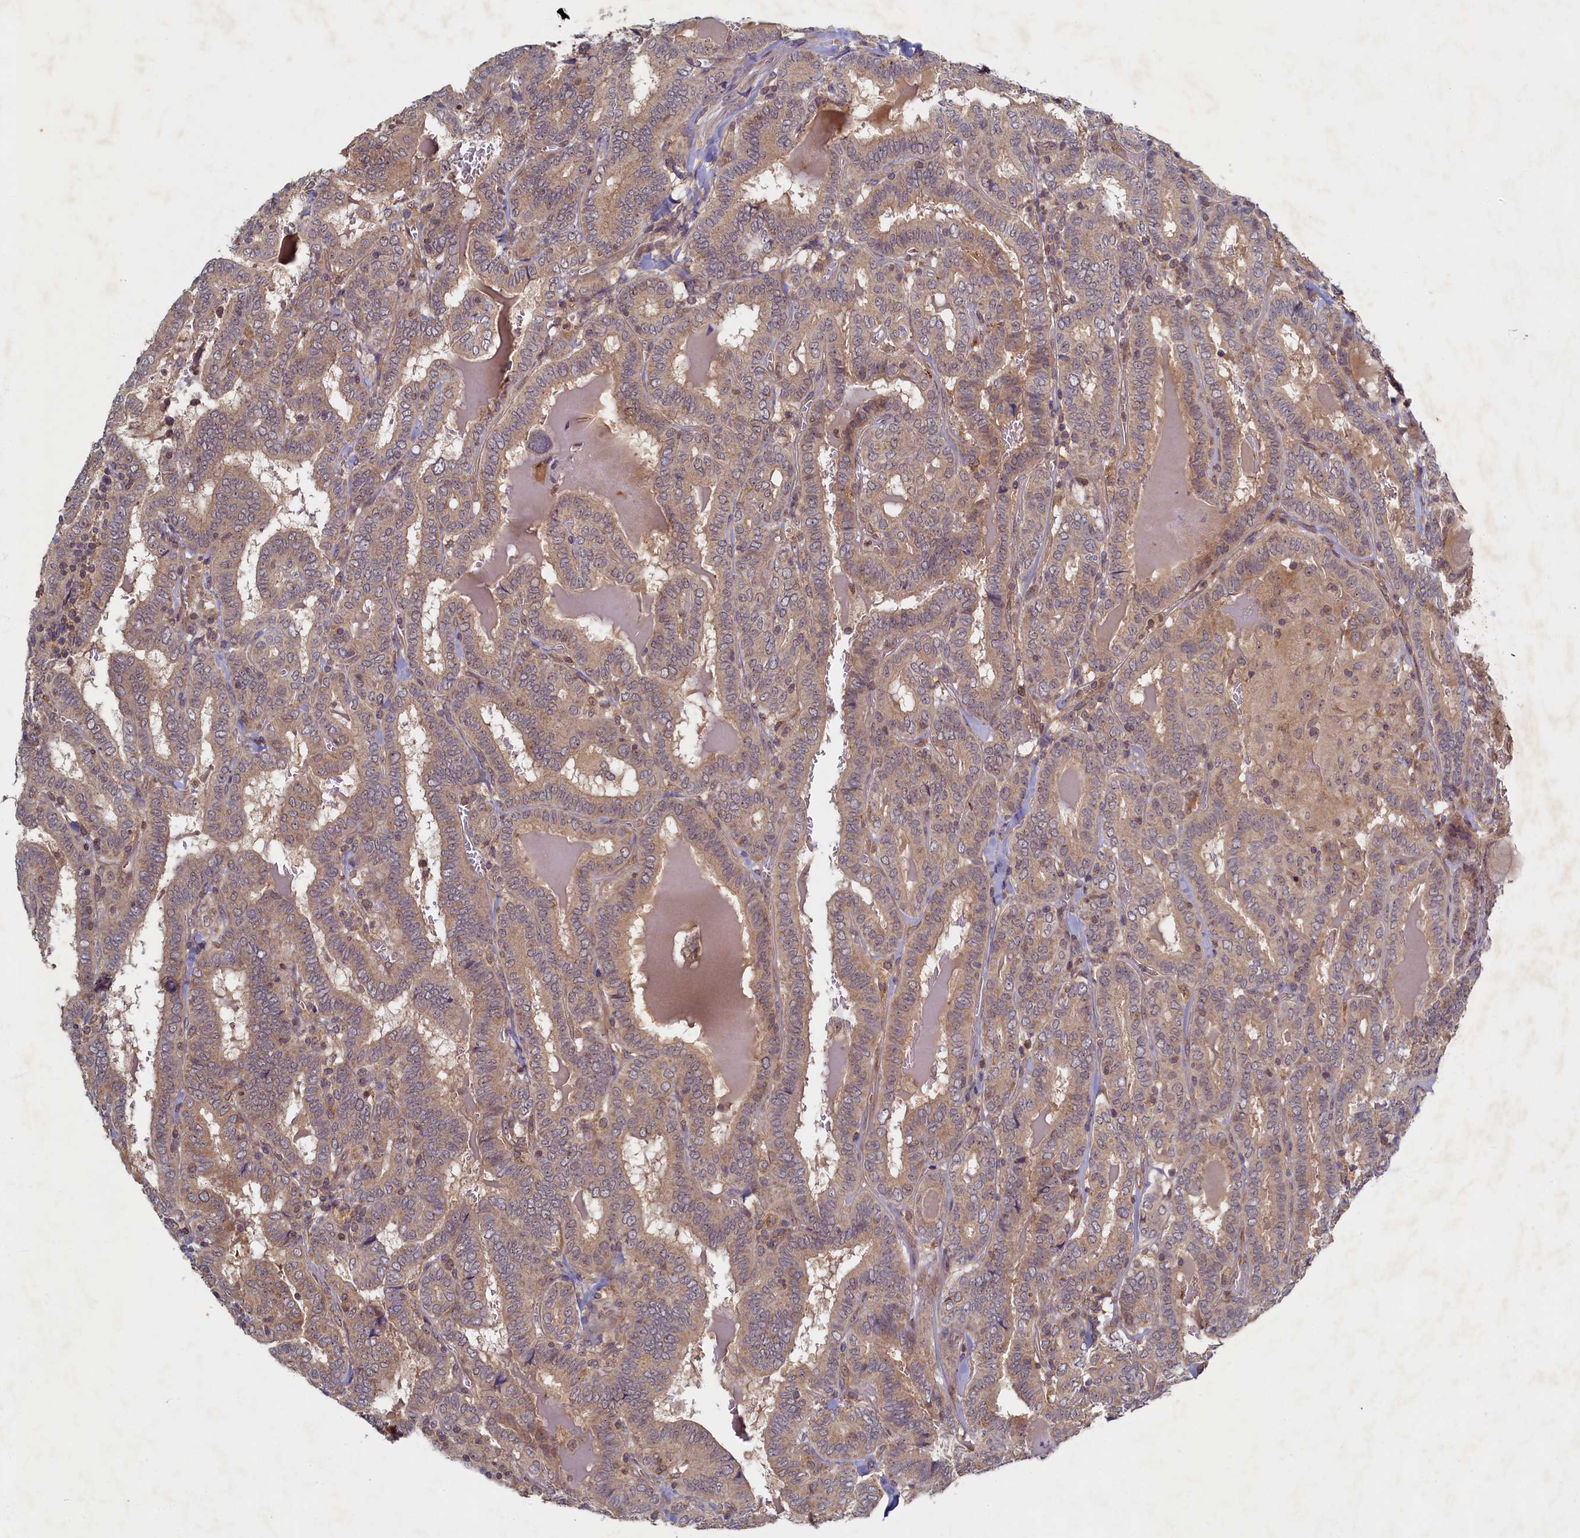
{"staining": {"intensity": "weak", "quantity": ">75%", "location": "cytoplasmic/membranous"}, "tissue": "thyroid cancer", "cell_type": "Tumor cells", "image_type": "cancer", "snomed": [{"axis": "morphology", "description": "Papillary adenocarcinoma, NOS"}, {"axis": "topography", "description": "Thyroid gland"}], "caption": "An IHC photomicrograph of neoplastic tissue is shown. Protein staining in brown shows weak cytoplasmic/membranous positivity in thyroid cancer within tumor cells. Immunohistochemistry stains the protein of interest in brown and the nuclei are stained blue.", "gene": "CEP20", "patient": {"sex": "female", "age": 72}}